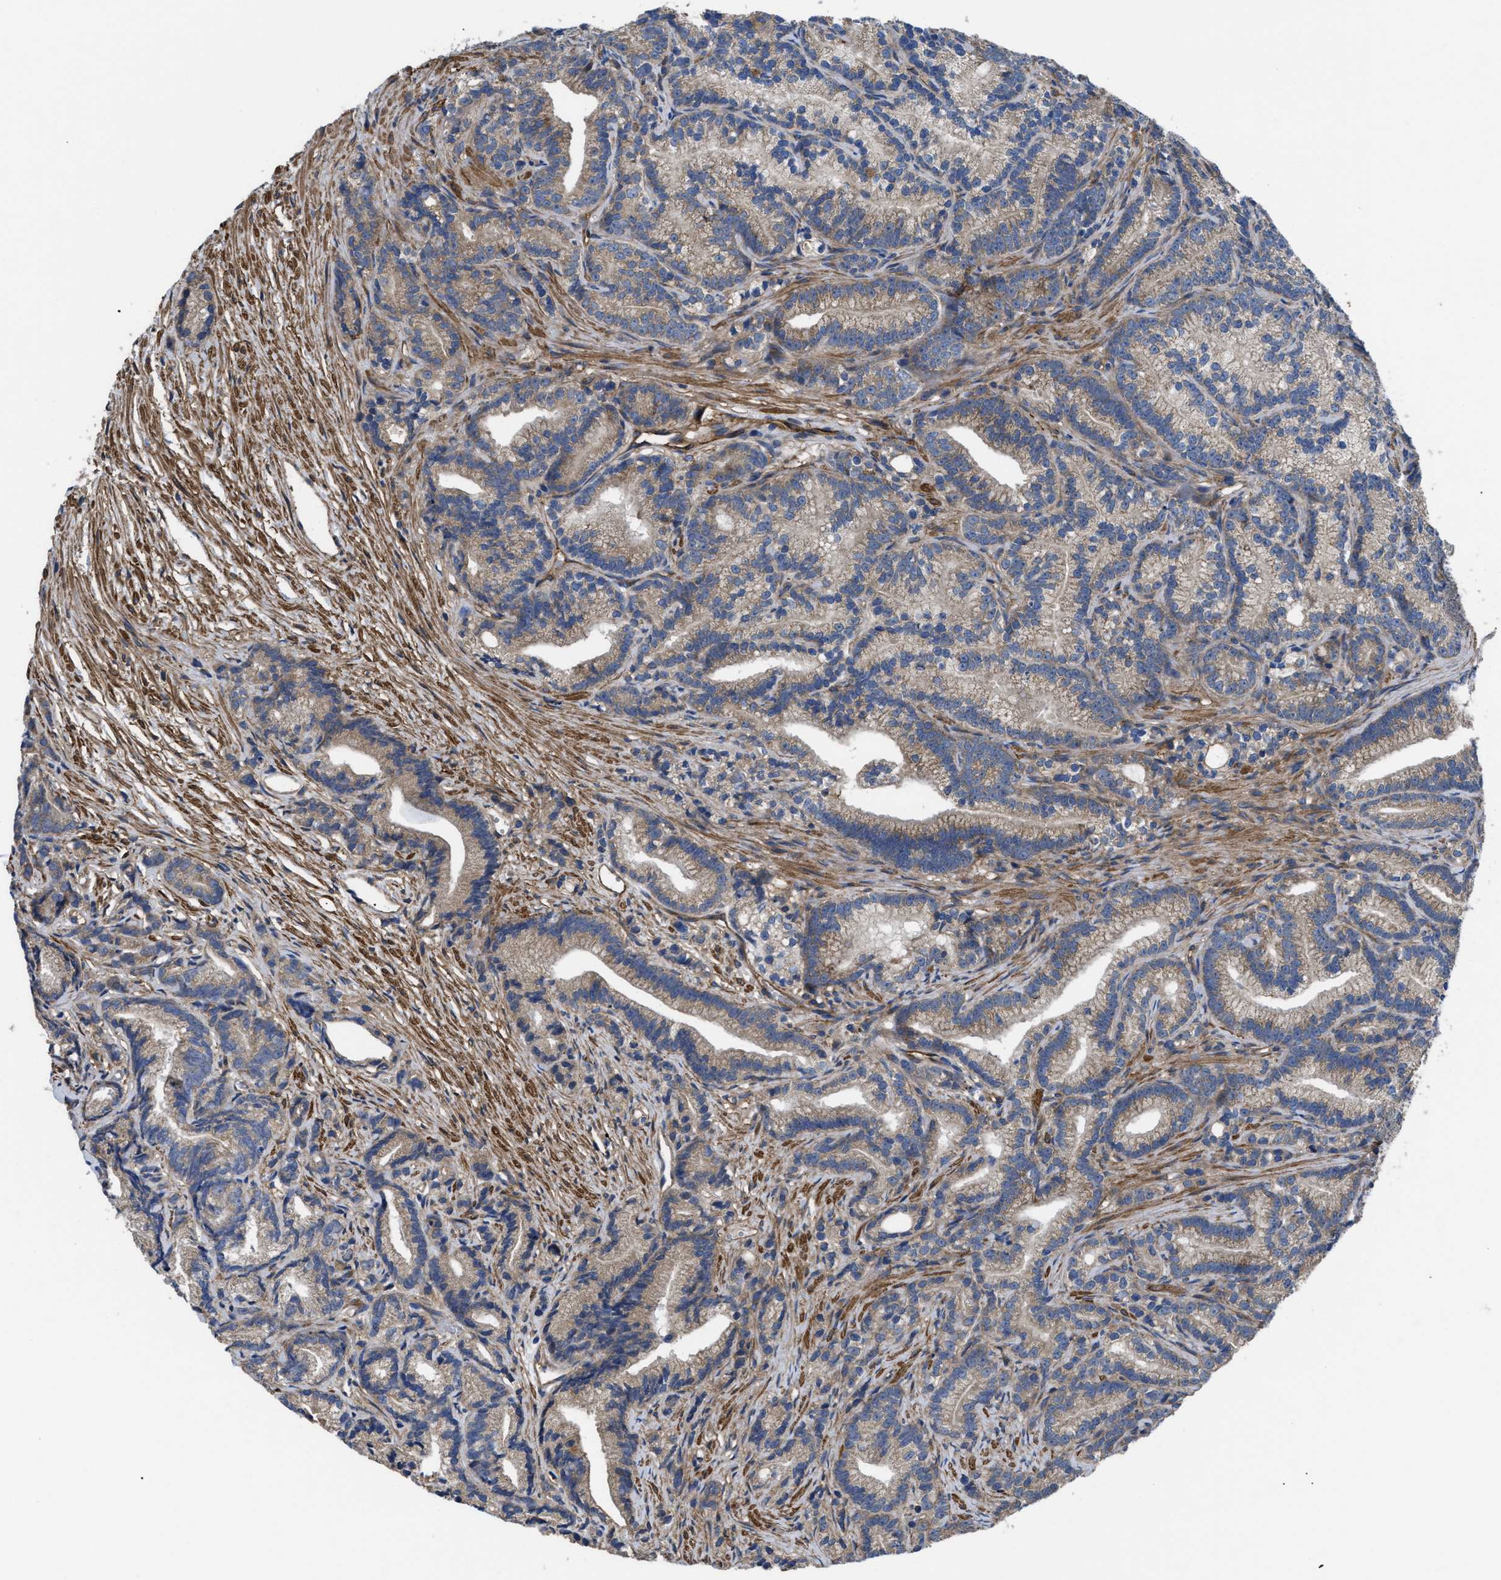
{"staining": {"intensity": "moderate", "quantity": "25%-75%", "location": "cytoplasmic/membranous"}, "tissue": "prostate cancer", "cell_type": "Tumor cells", "image_type": "cancer", "snomed": [{"axis": "morphology", "description": "Adenocarcinoma, Low grade"}, {"axis": "topography", "description": "Prostate"}], "caption": "Immunohistochemical staining of prostate cancer demonstrates medium levels of moderate cytoplasmic/membranous positivity in approximately 25%-75% of tumor cells. Nuclei are stained in blue.", "gene": "NT5E", "patient": {"sex": "male", "age": 89}}